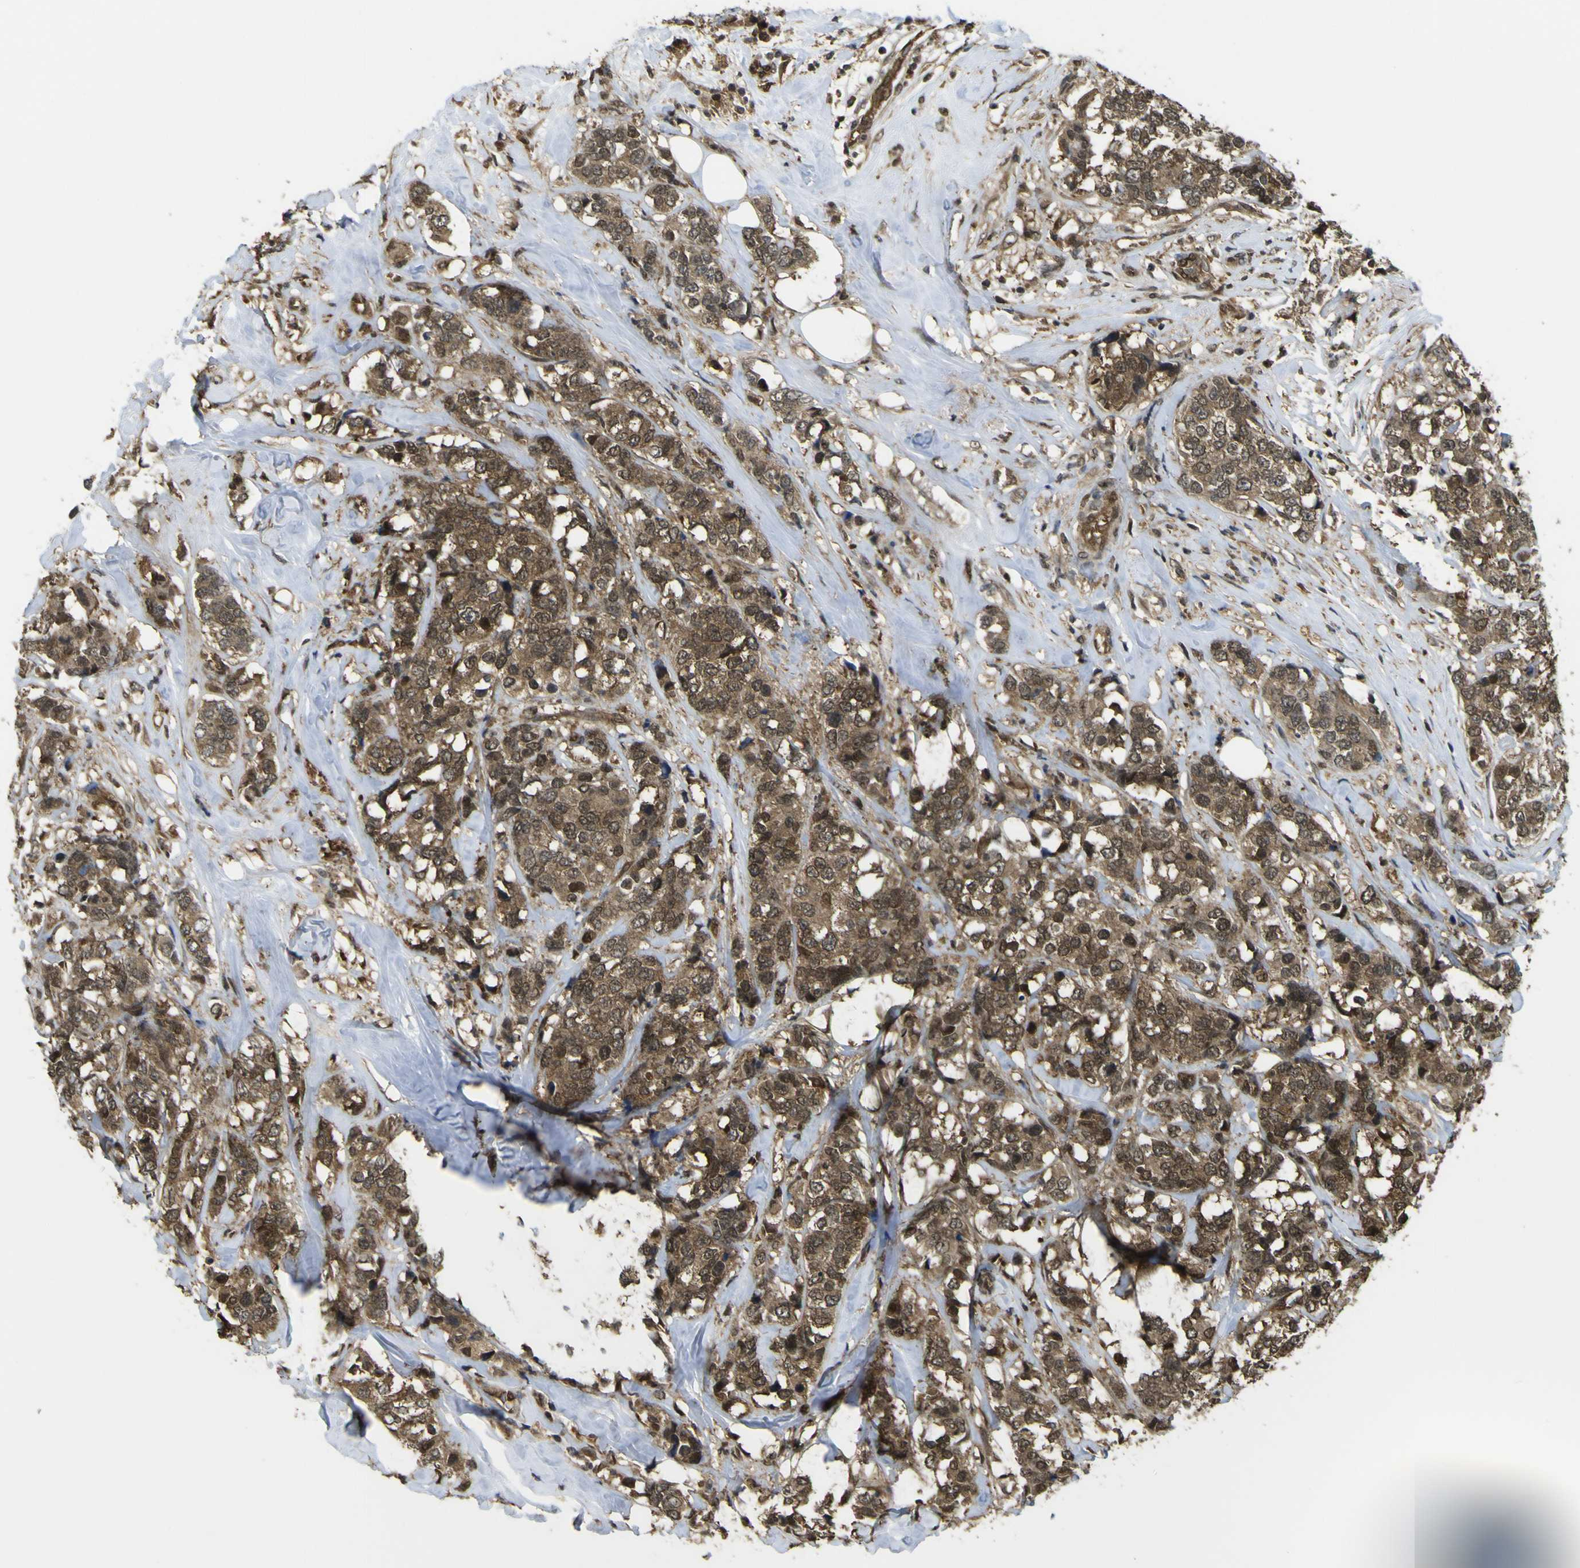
{"staining": {"intensity": "moderate", "quantity": ">75%", "location": "cytoplasmic/membranous,nuclear"}, "tissue": "breast cancer", "cell_type": "Tumor cells", "image_type": "cancer", "snomed": [{"axis": "morphology", "description": "Lobular carcinoma"}, {"axis": "topography", "description": "Breast"}], "caption": "Protein staining reveals moderate cytoplasmic/membranous and nuclear staining in about >75% of tumor cells in breast cancer (lobular carcinoma).", "gene": "YWHAG", "patient": {"sex": "female", "age": 59}}